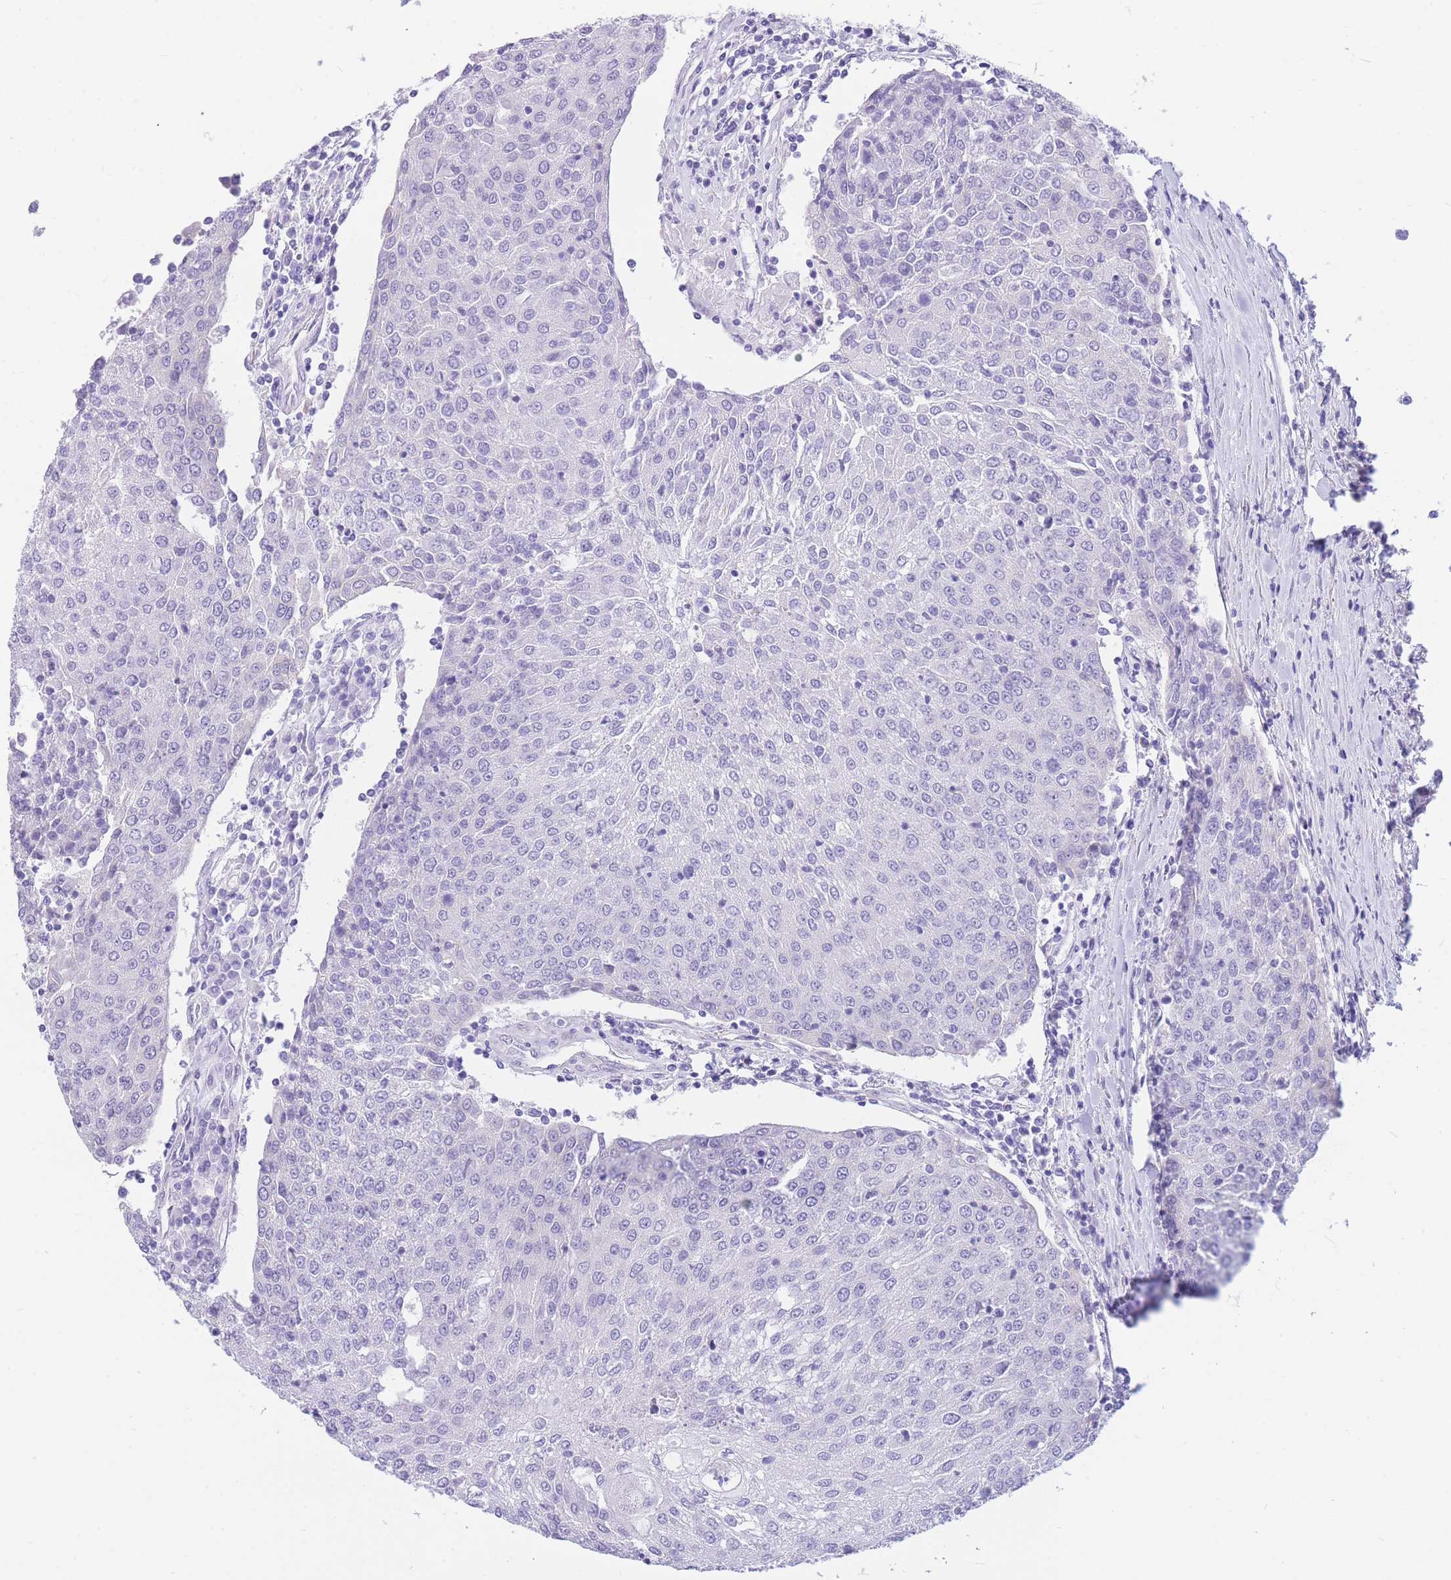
{"staining": {"intensity": "negative", "quantity": "none", "location": "none"}, "tissue": "urothelial cancer", "cell_type": "Tumor cells", "image_type": "cancer", "snomed": [{"axis": "morphology", "description": "Urothelial carcinoma, High grade"}, {"axis": "topography", "description": "Urinary bladder"}], "caption": "There is no significant positivity in tumor cells of high-grade urothelial carcinoma. Brightfield microscopy of IHC stained with DAB (brown) and hematoxylin (blue), captured at high magnification.", "gene": "ZNF311", "patient": {"sex": "female", "age": 85}}